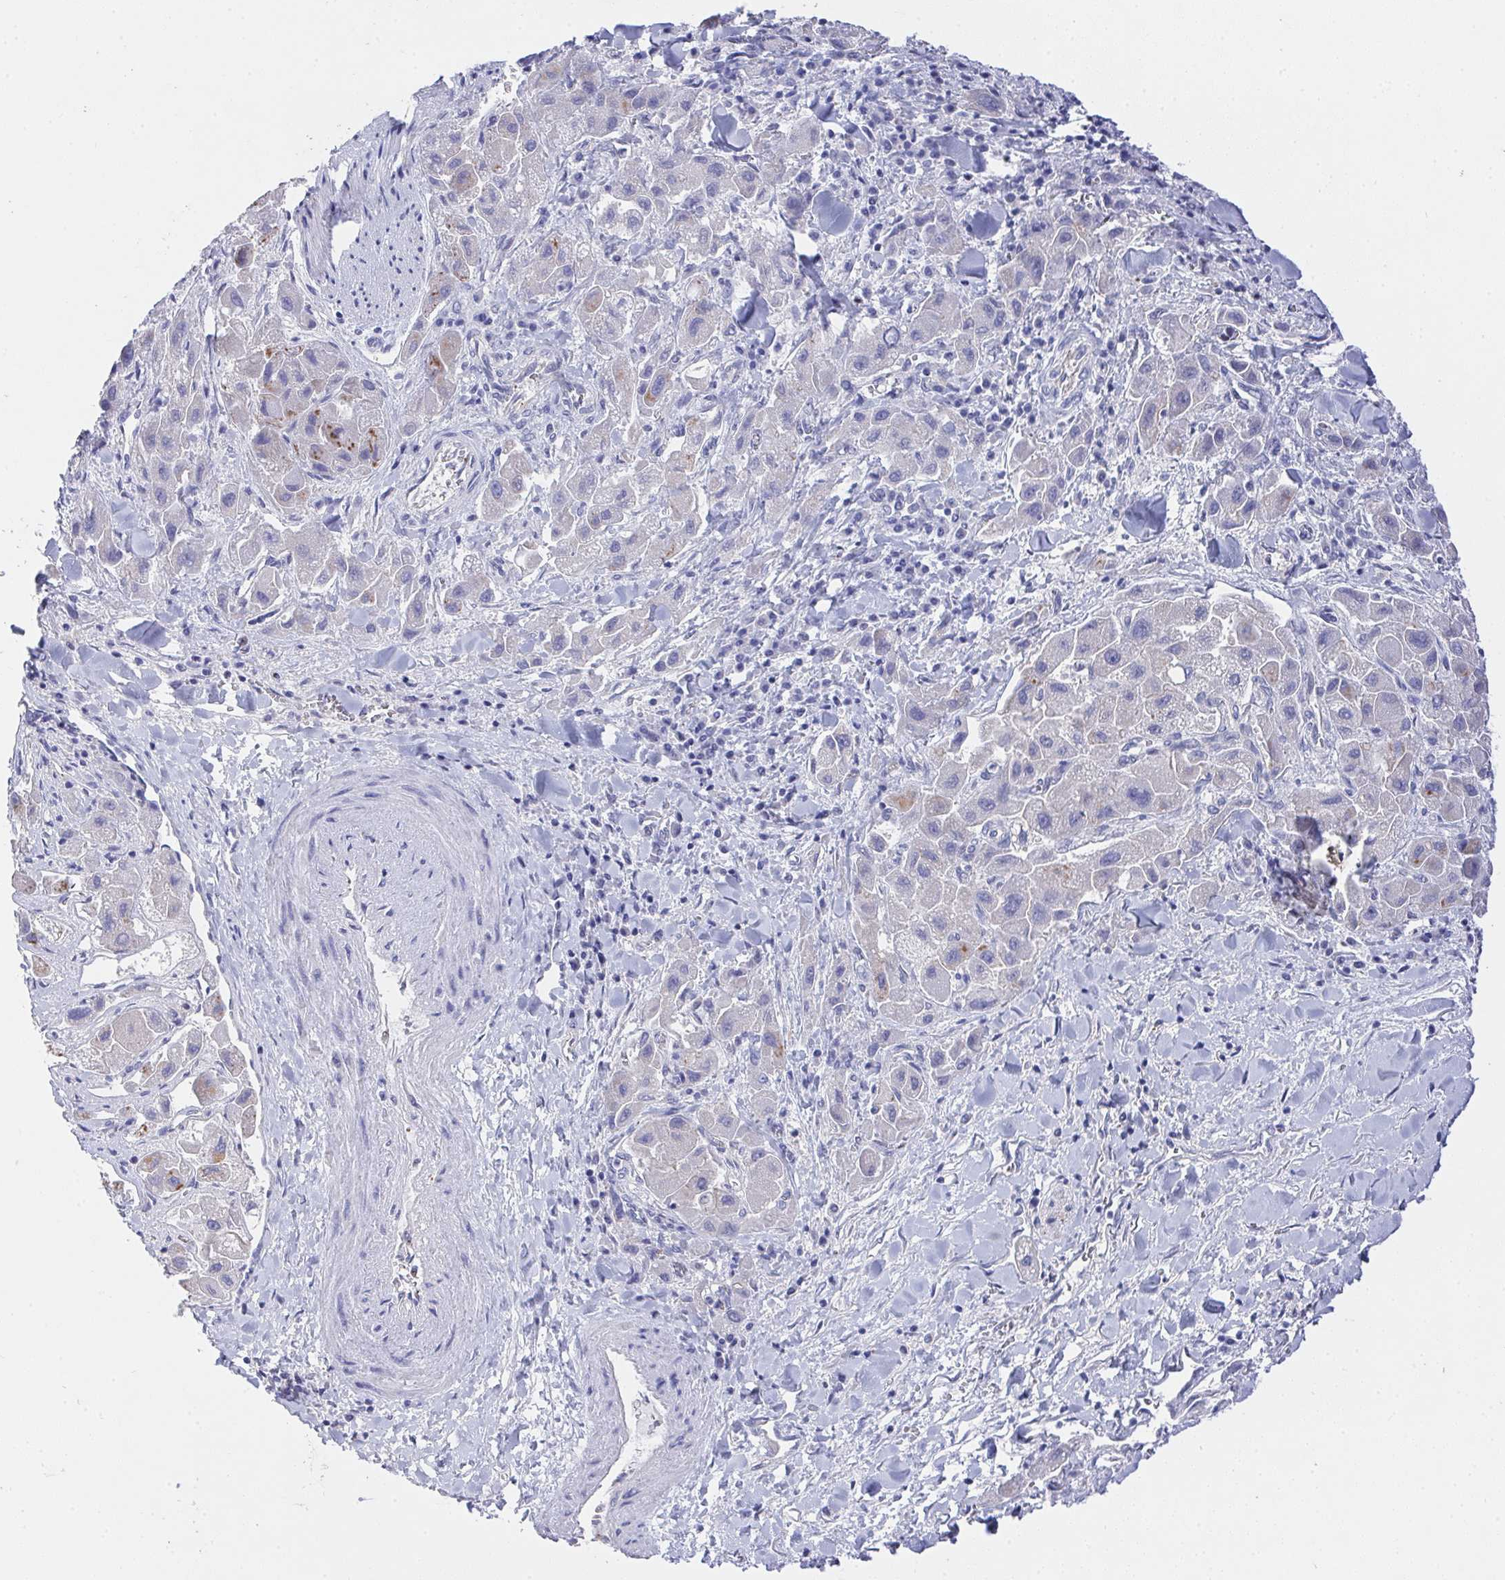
{"staining": {"intensity": "negative", "quantity": "none", "location": "none"}, "tissue": "liver cancer", "cell_type": "Tumor cells", "image_type": "cancer", "snomed": [{"axis": "morphology", "description": "Carcinoma, Hepatocellular, NOS"}, {"axis": "topography", "description": "Liver"}], "caption": "Immunohistochemistry of hepatocellular carcinoma (liver) demonstrates no positivity in tumor cells.", "gene": "PRG3", "patient": {"sex": "male", "age": 24}}